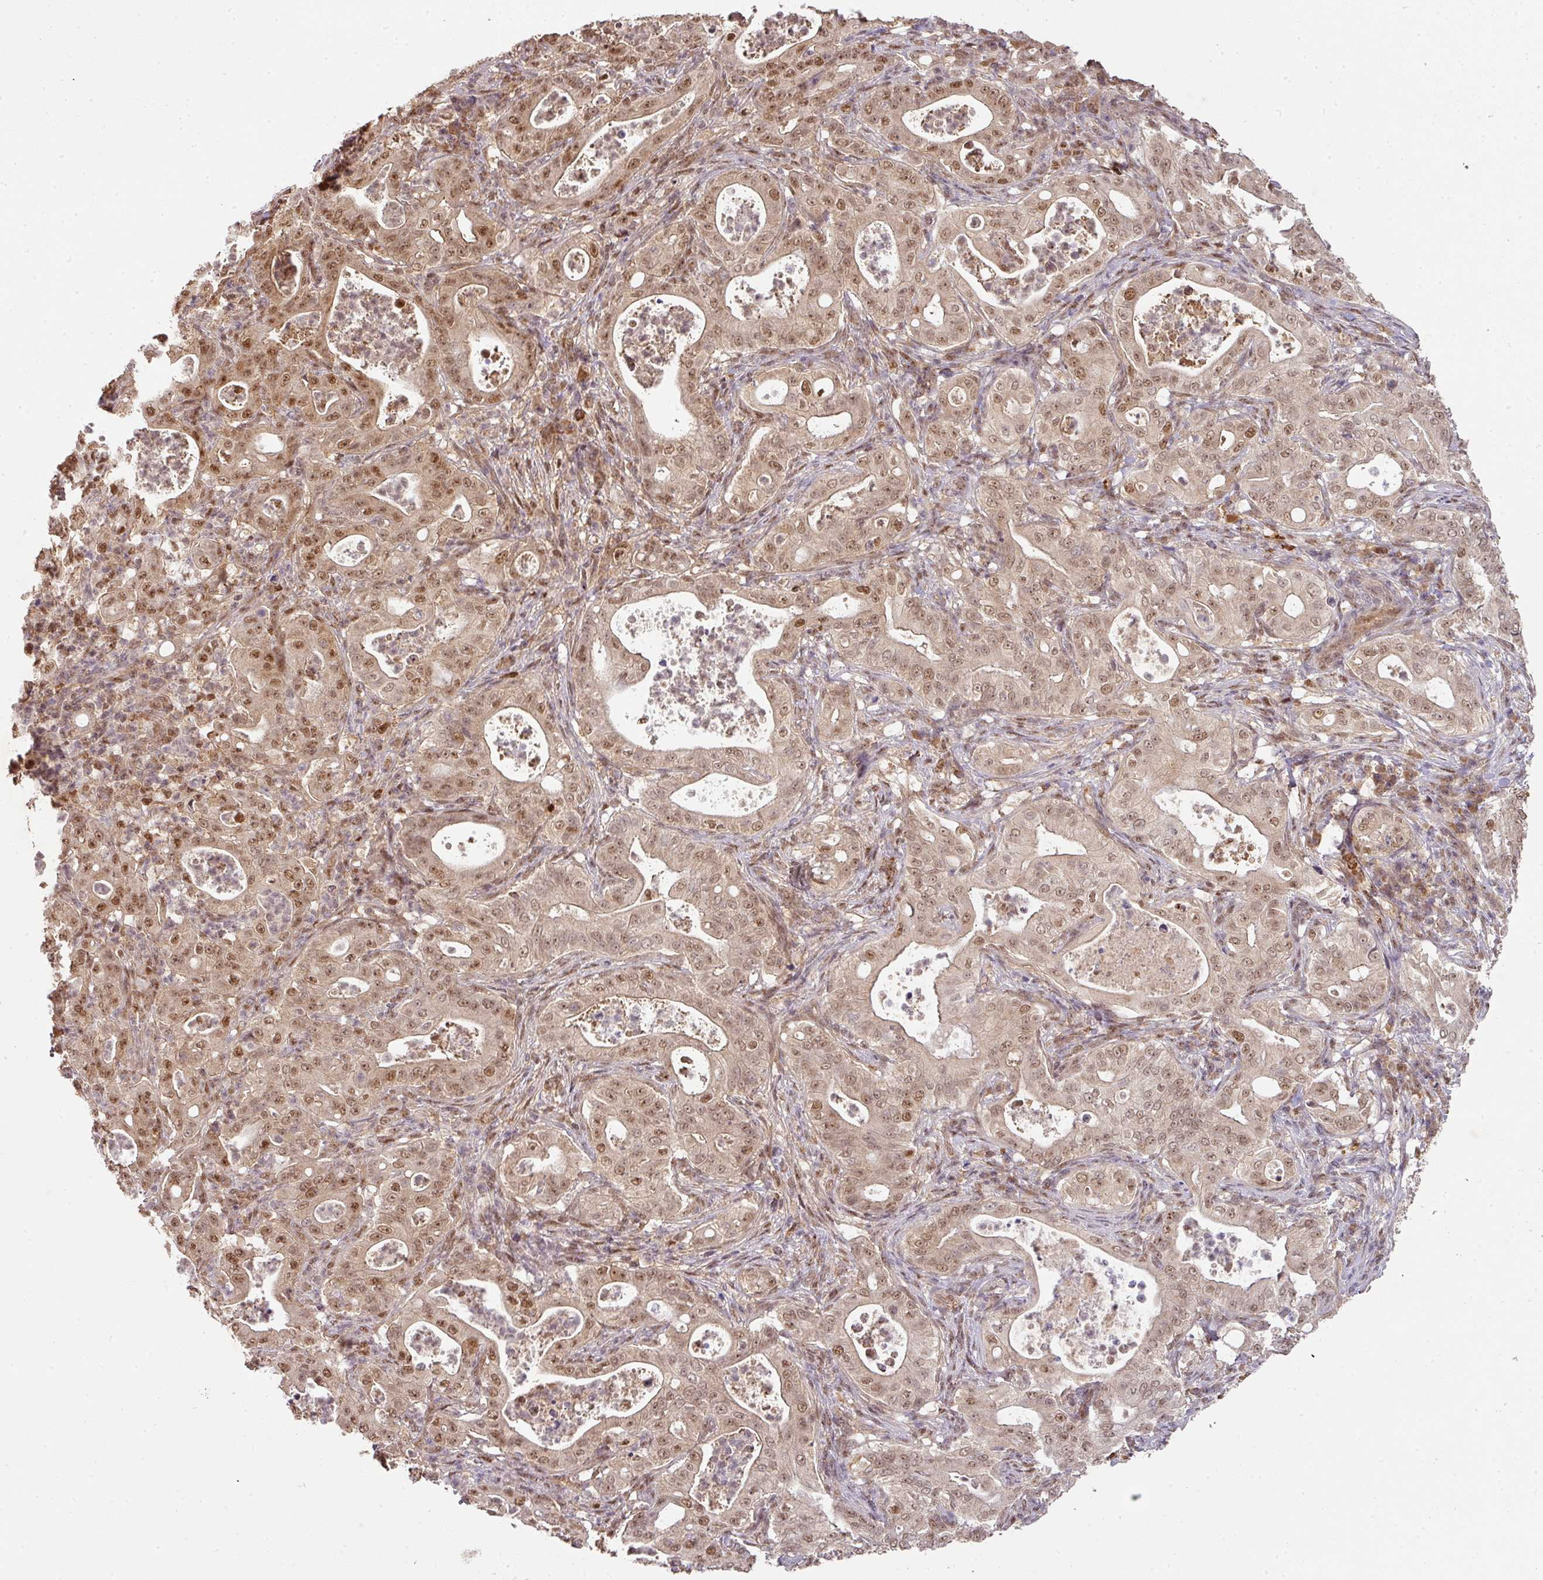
{"staining": {"intensity": "moderate", "quantity": ">75%", "location": "cytoplasmic/membranous,nuclear"}, "tissue": "pancreatic cancer", "cell_type": "Tumor cells", "image_type": "cancer", "snomed": [{"axis": "morphology", "description": "Adenocarcinoma, NOS"}, {"axis": "topography", "description": "Pancreas"}], "caption": "Immunohistochemistry (IHC) histopathology image of neoplastic tissue: human adenocarcinoma (pancreatic) stained using IHC shows medium levels of moderate protein expression localized specifically in the cytoplasmic/membranous and nuclear of tumor cells, appearing as a cytoplasmic/membranous and nuclear brown color.", "gene": "RANBP9", "patient": {"sex": "male", "age": 71}}